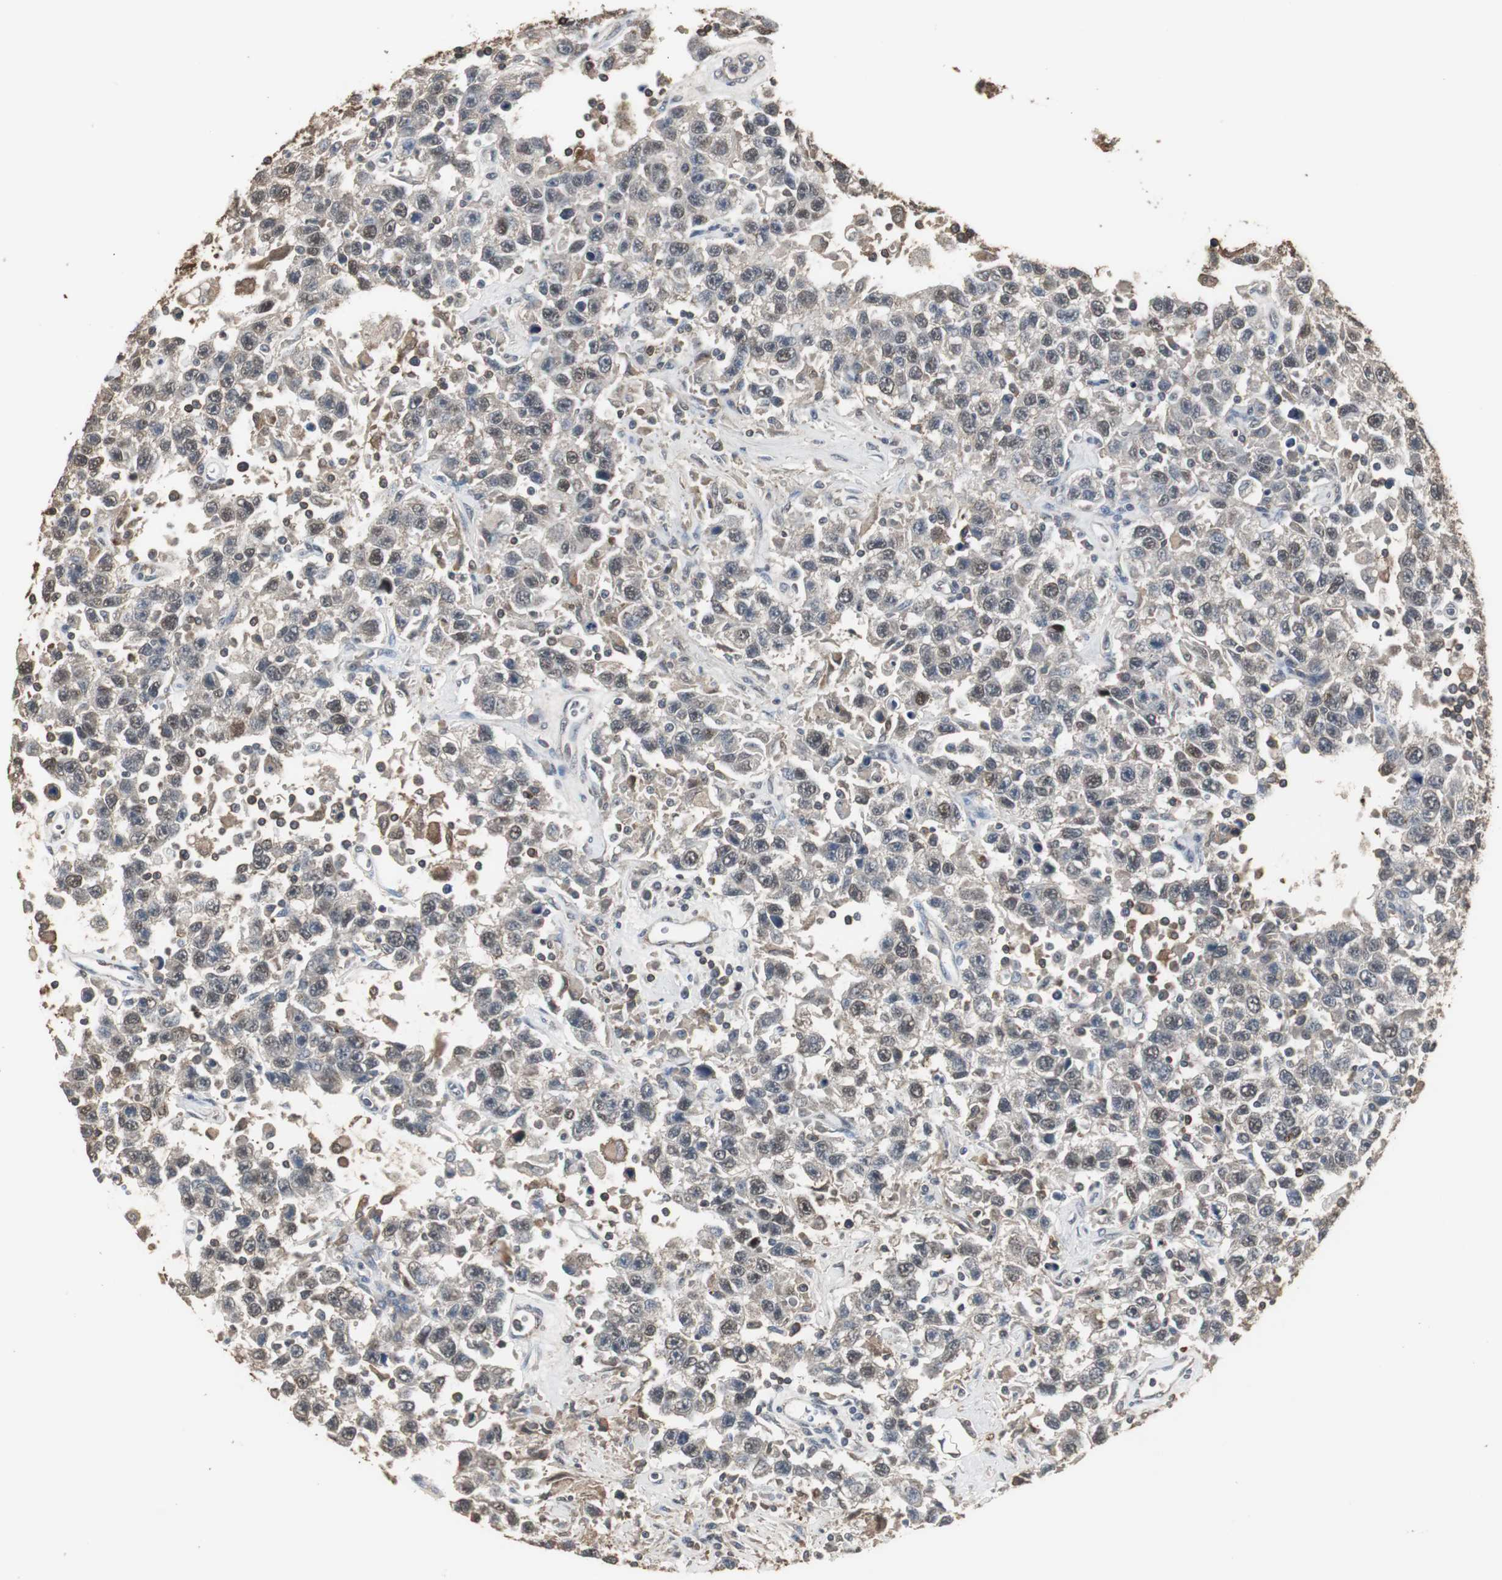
{"staining": {"intensity": "weak", "quantity": "<25%", "location": "cytoplasmic/membranous"}, "tissue": "testis cancer", "cell_type": "Tumor cells", "image_type": "cancer", "snomed": [{"axis": "morphology", "description": "Seminoma, NOS"}, {"axis": "topography", "description": "Testis"}], "caption": "Immunohistochemistry (IHC) micrograph of testis cancer stained for a protein (brown), which exhibits no positivity in tumor cells.", "gene": "HPRT1", "patient": {"sex": "male", "age": 41}}